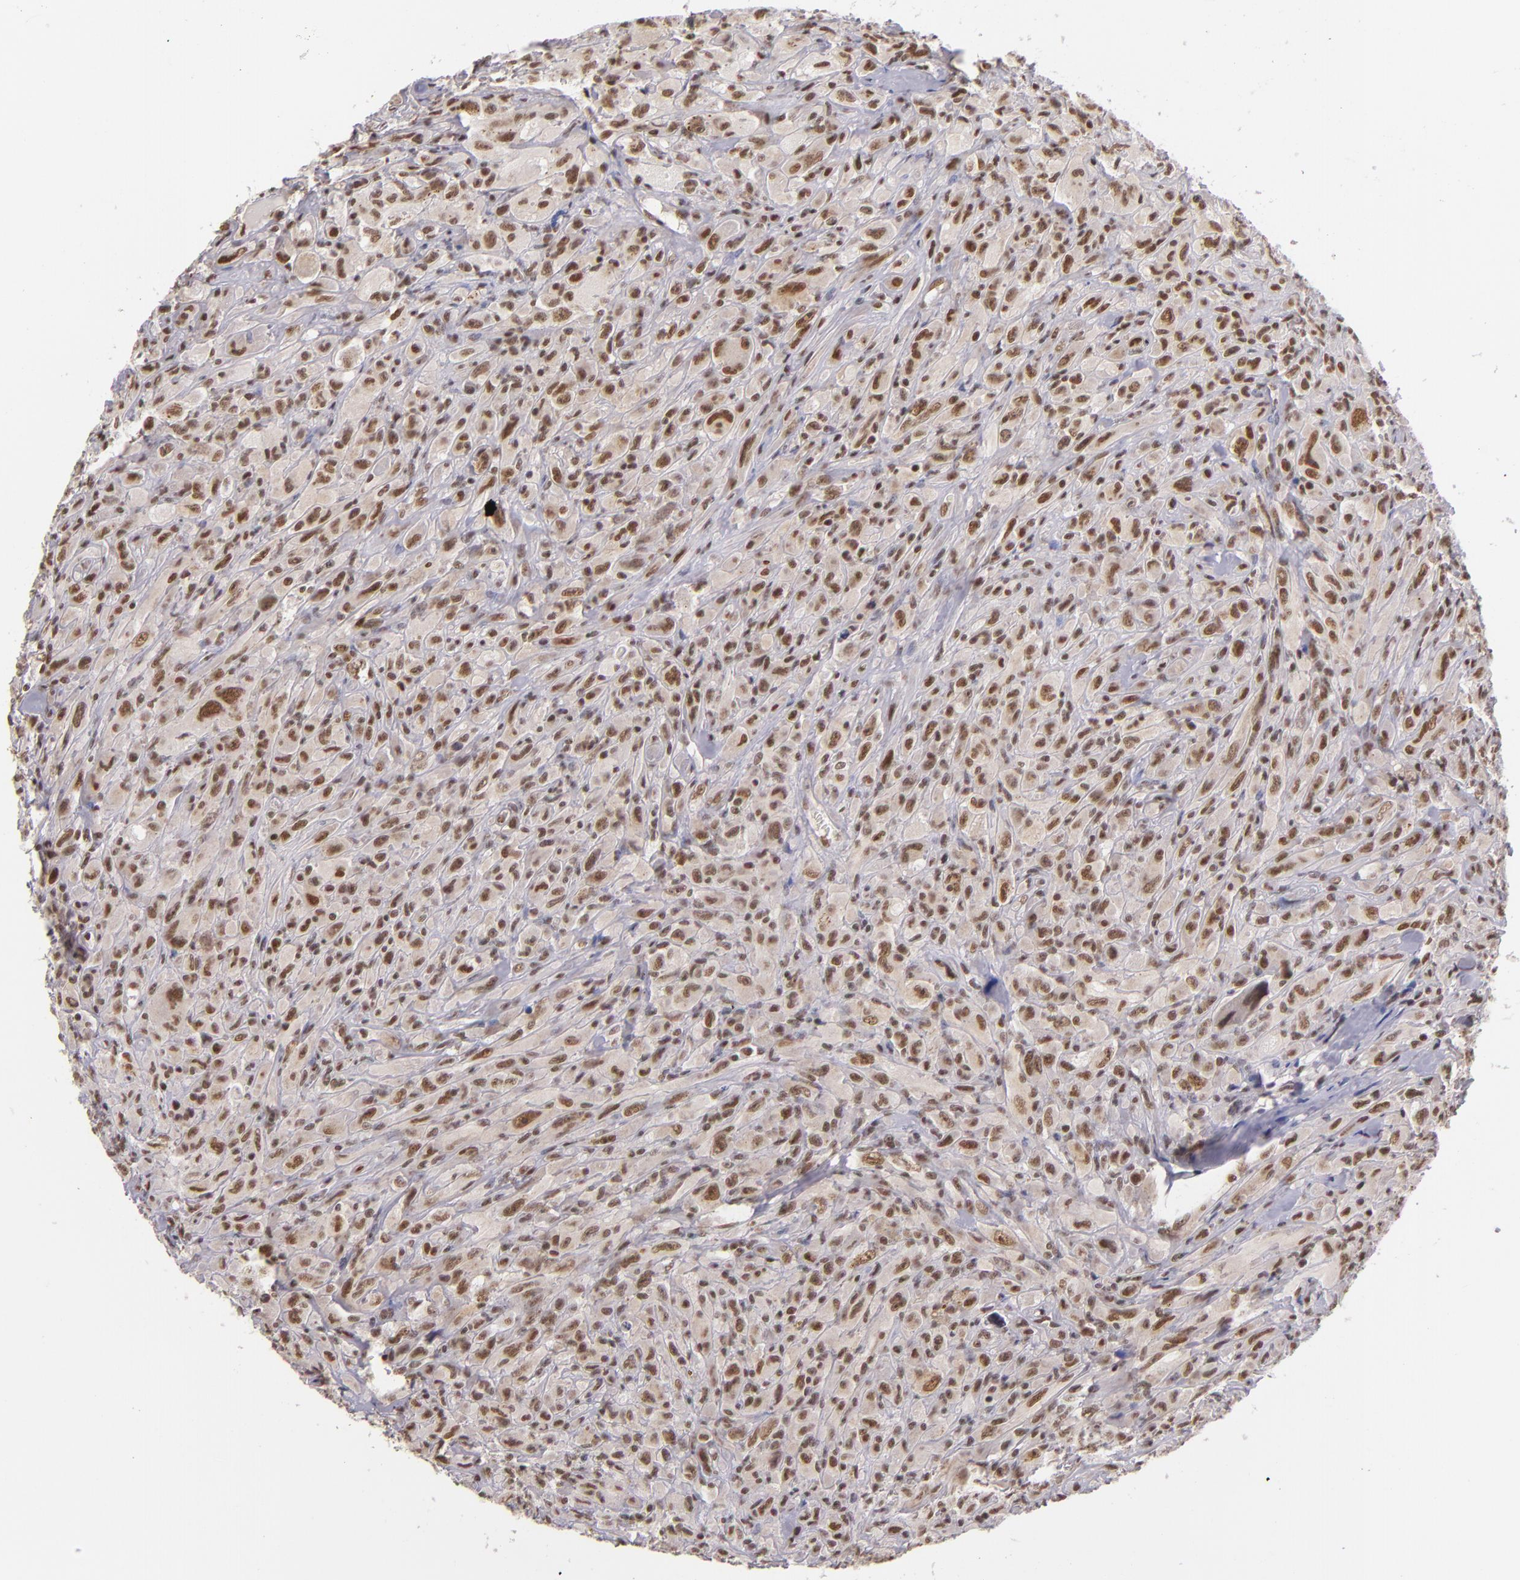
{"staining": {"intensity": "moderate", "quantity": ">75%", "location": "nuclear"}, "tissue": "glioma", "cell_type": "Tumor cells", "image_type": "cancer", "snomed": [{"axis": "morphology", "description": "Glioma, malignant, High grade"}, {"axis": "topography", "description": "Brain"}], "caption": "This image shows glioma stained with immunohistochemistry to label a protein in brown. The nuclear of tumor cells show moderate positivity for the protein. Nuclei are counter-stained blue.", "gene": "ZNF148", "patient": {"sex": "male", "age": 48}}